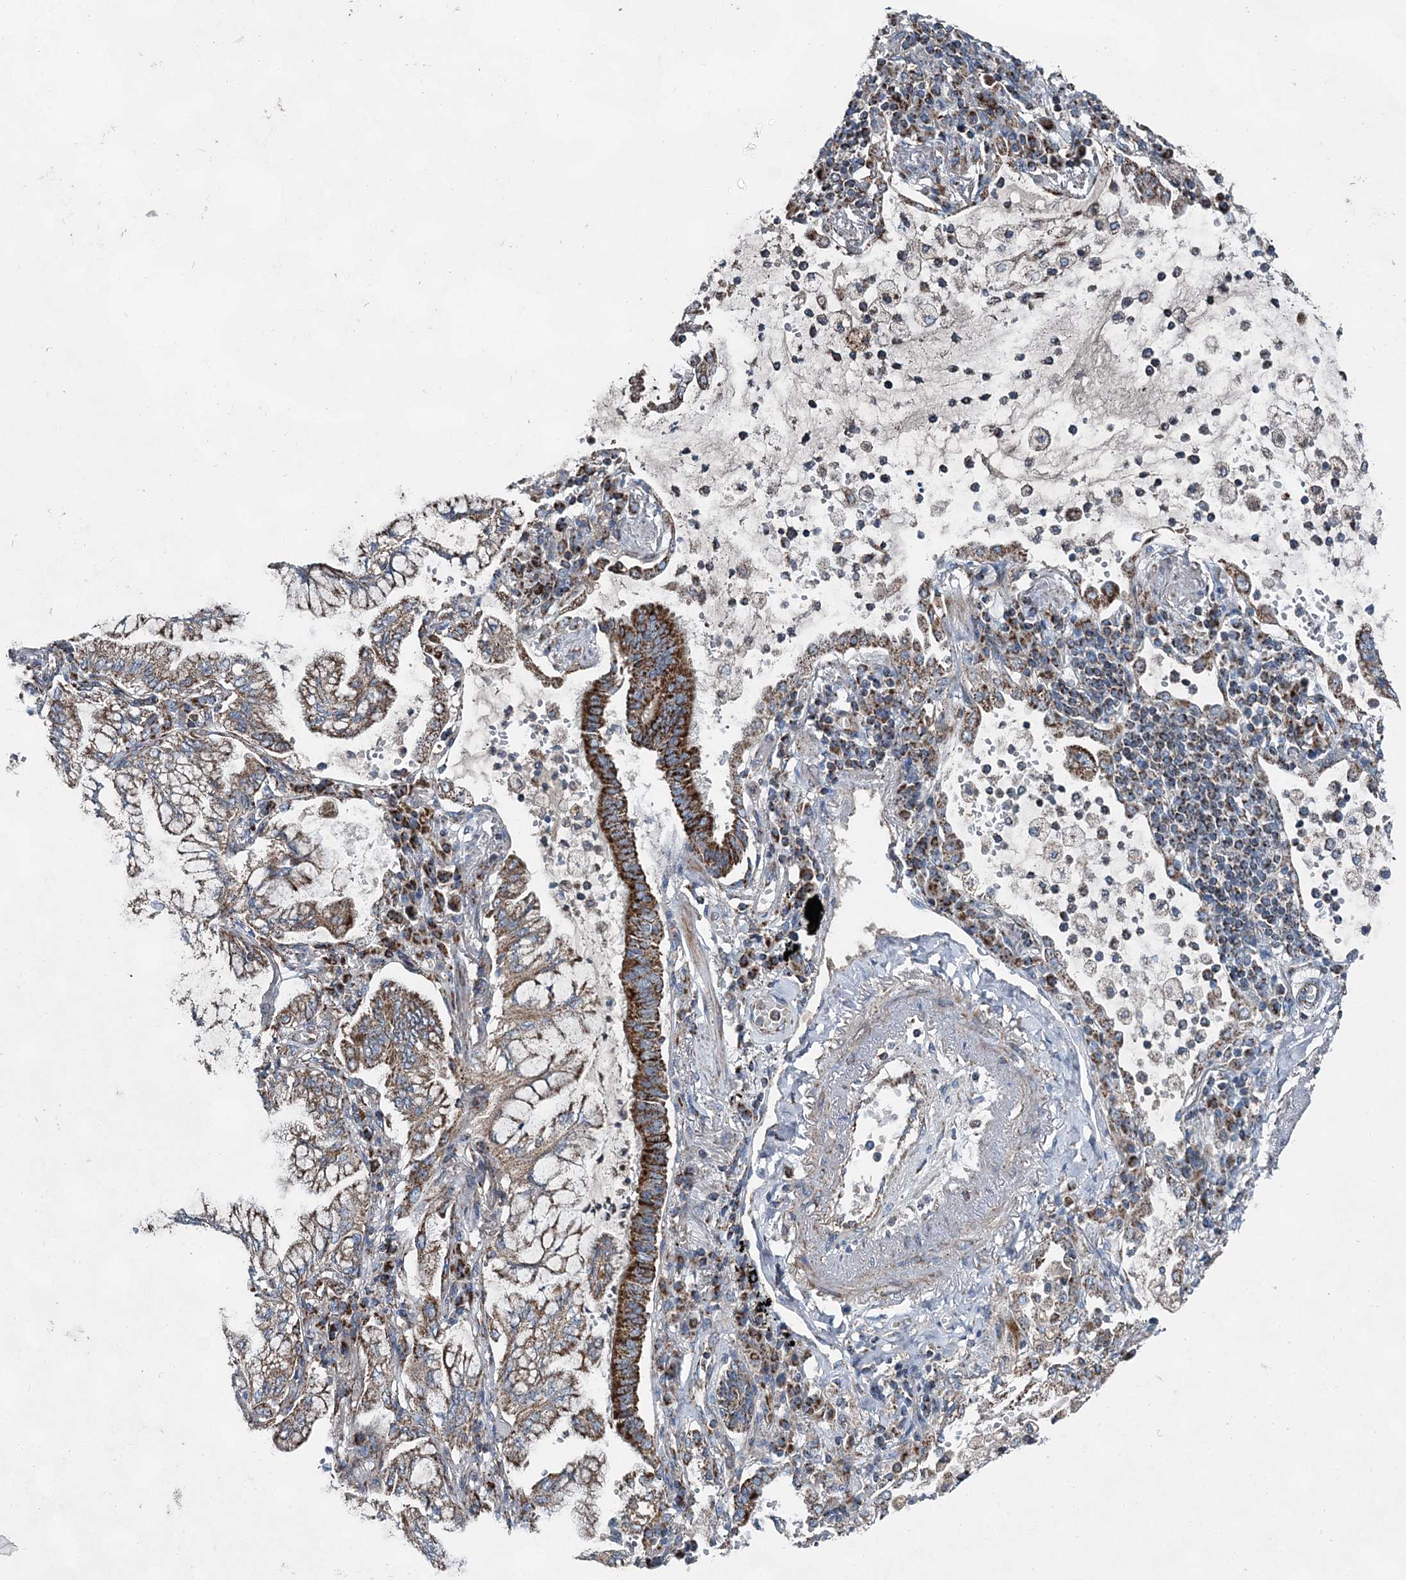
{"staining": {"intensity": "moderate", "quantity": "<25%", "location": "cytoplasmic/membranous"}, "tissue": "lung cancer", "cell_type": "Tumor cells", "image_type": "cancer", "snomed": [{"axis": "morphology", "description": "Adenocarcinoma, NOS"}, {"axis": "topography", "description": "Lung"}], "caption": "An IHC image of tumor tissue is shown. Protein staining in brown shows moderate cytoplasmic/membranous positivity in lung adenocarcinoma within tumor cells. (Stains: DAB (3,3'-diaminobenzidine) in brown, nuclei in blue, Microscopy: brightfield microscopy at high magnification).", "gene": "SPAG16", "patient": {"sex": "female", "age": 70}}